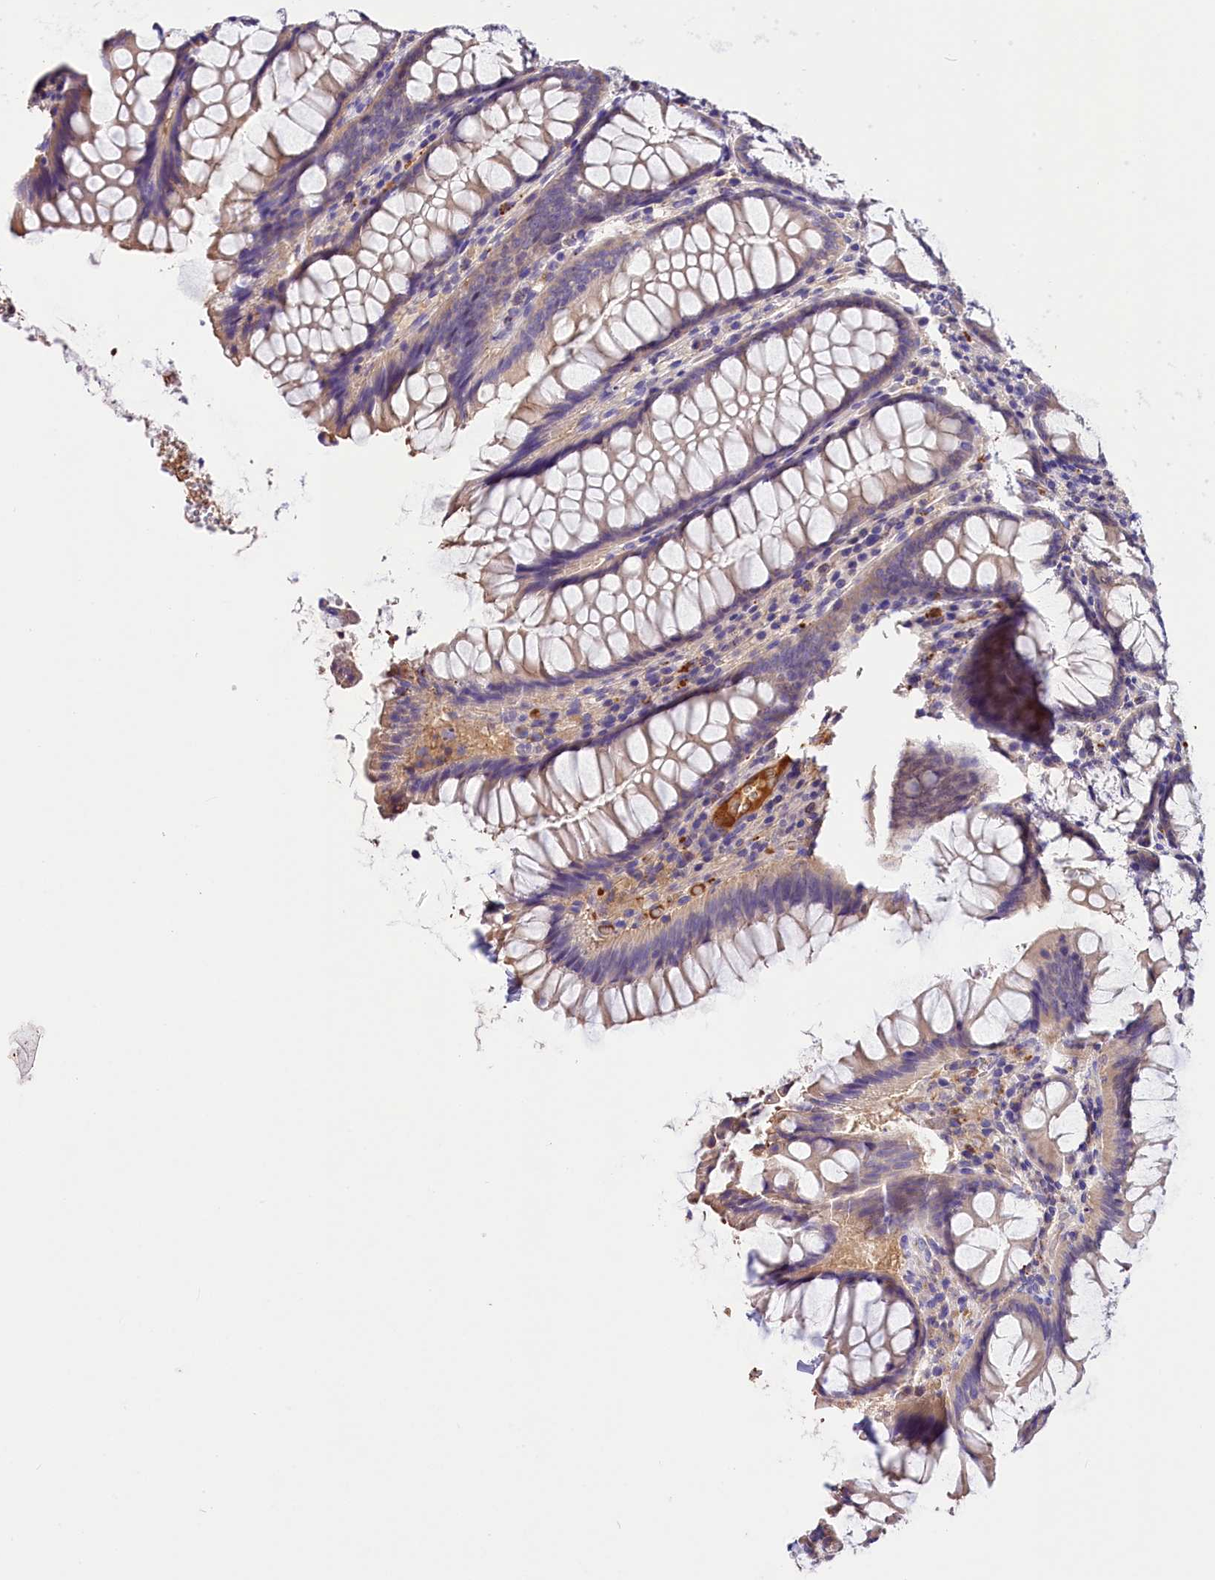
{"staining": {"intensity": "weak", "quantity": ">75%", "location": "cytoplasmic/membranous"}, "tissue": "colon", "cell_type": "Endothelial cells", "image_type": "normal", "snomed": [{"axis": "morphology", "description": "Normal tissue, NOS"}, {"axis": "topography", "description": "Colon"}], "caption": "Immunohistochemical staining of unremarkable human colon exhibits low levels of weak cytoplasmic/membranous positivity in approximately >75% of endothelial cells. (Stains: DAB (3,3'-diaminobenzidine) in brown, nuclei in blue, Microscopy: brightfield microscopy at high magnification).", "gene": "ARMC6", "patient": {"sex": "female", "age": 79}}